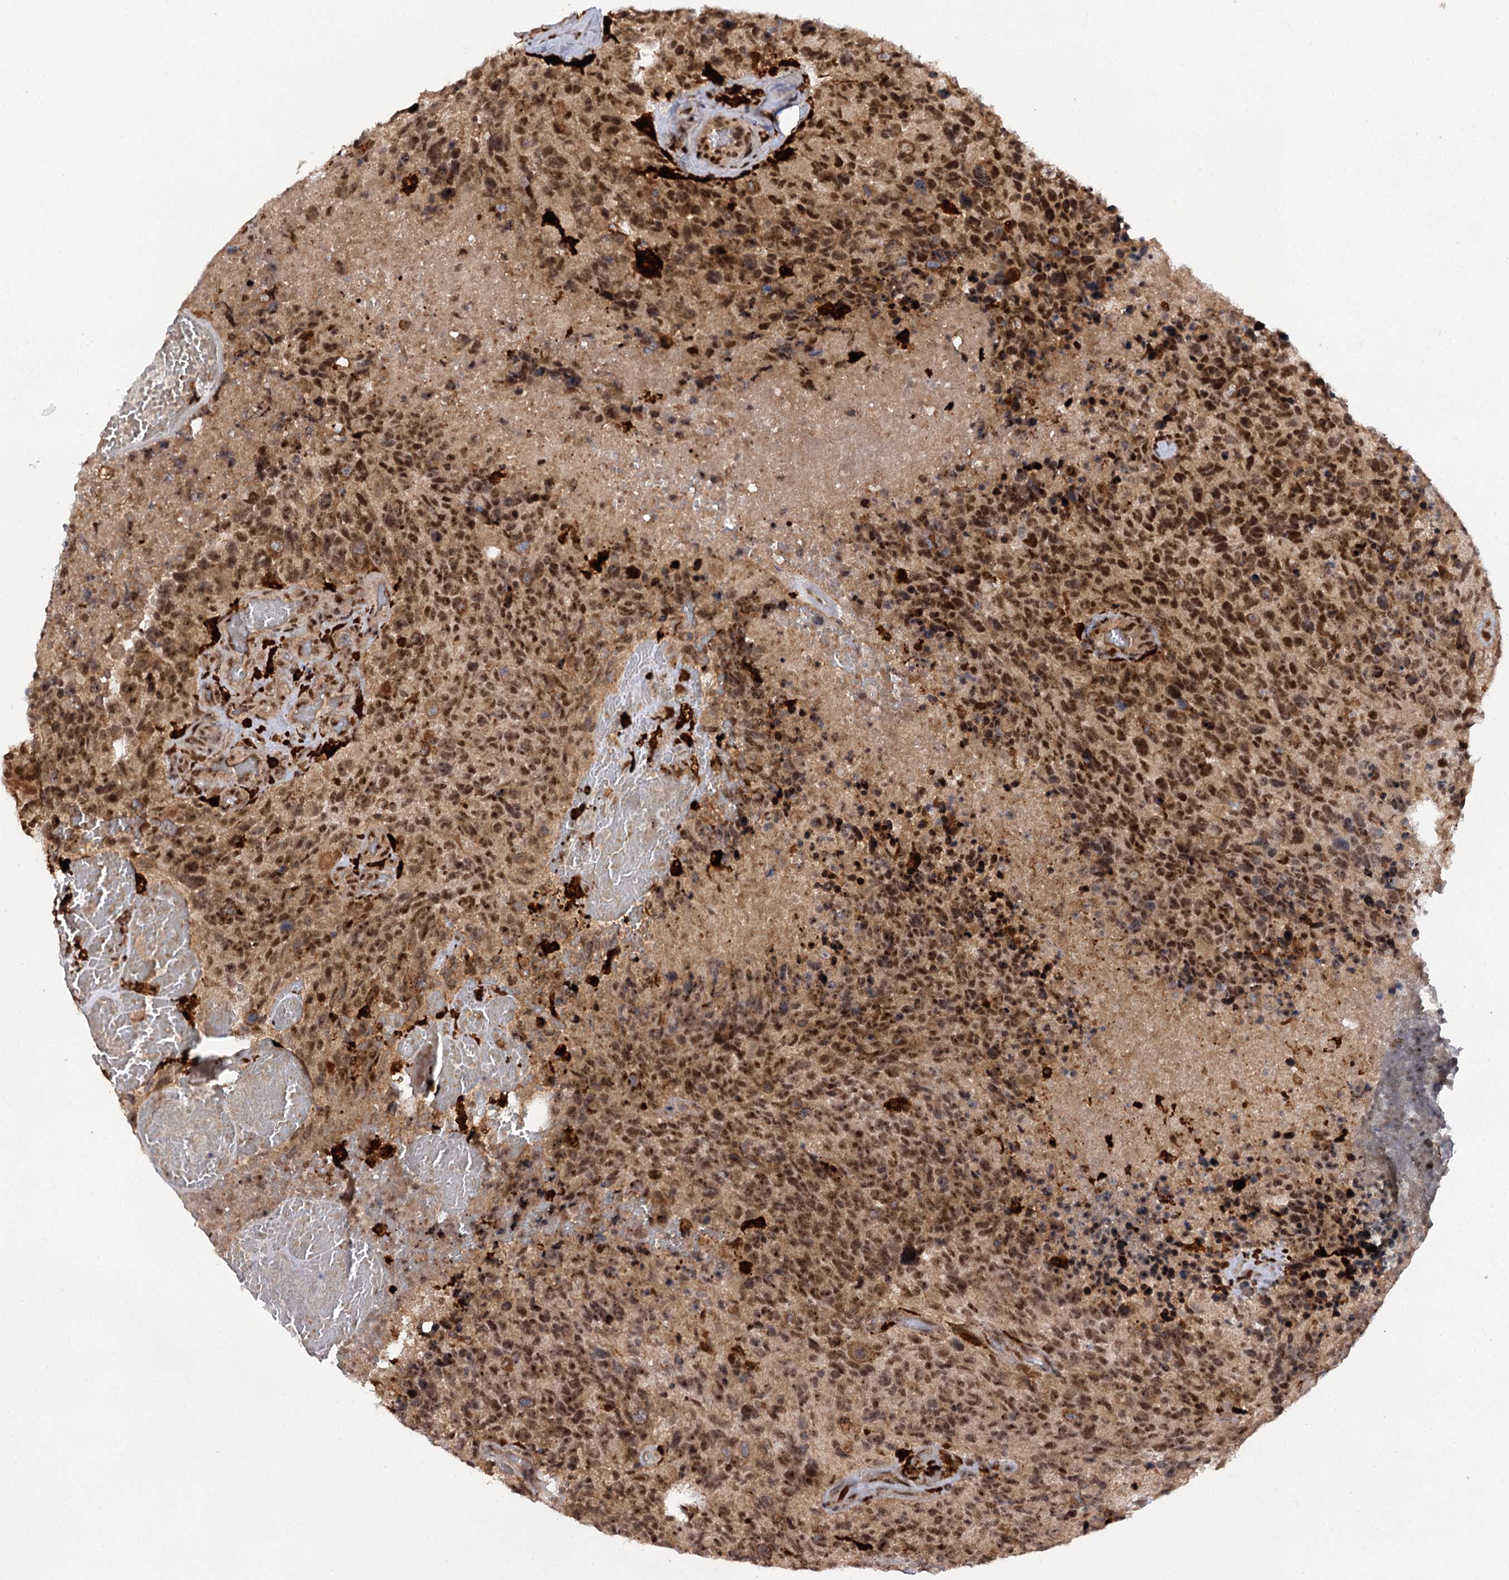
{"staining": {"intensity": "strong", "quantity": ">75%", "location": "nuclear"}, "tissue": "glioma", "cell_type": "Tumor cells", "image_type": "cancer", "snomed": [{"axis": "morphology", "description": "Glioma, malignant, High grade"}, {"axis": "topography", "description": "Brain"}], "caption": "The micrograph demonstrates a brown stain indicating the presence of a protein in the nuclear of tumor cells in high-grade glioma (malignant).", "gene": "BUD13", "patient": {"sex": "male", "age": 69}}